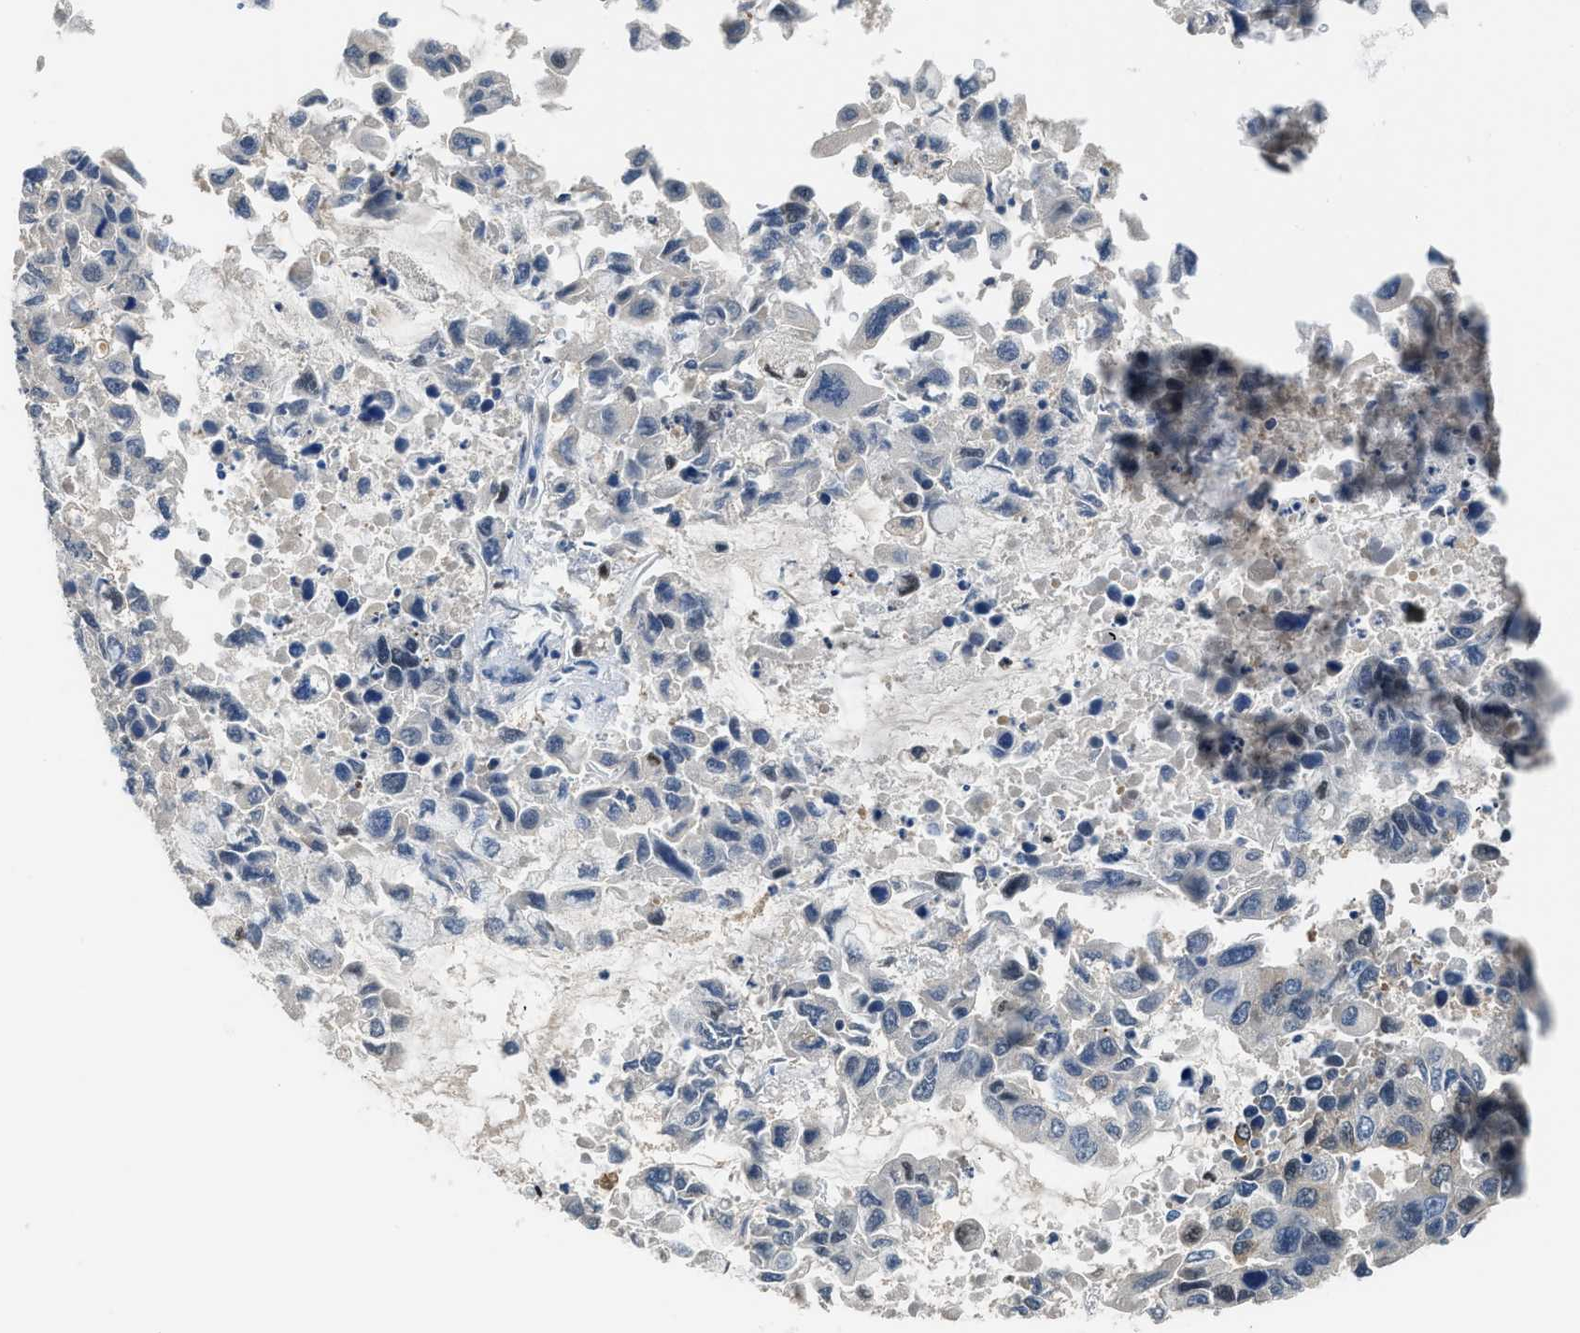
{"staining": {"intensity": "negative", "quantity": "none", "location": "none"}, "tissue": "lung cancer", "cell_type": "Tumor cells", "image_type": "cancer", "snomed": [{"axis": "morphology", "description": "Adenocarcinoma, NOS"}, {"axis": "topography", "description": "Lung"}], "caption": "High magnification brightfield microscopy of lung adenocarcinoma stained with DAB (brown) and counterstained with hematoxylin (blue): tumor cells show no significant expression.", "gene": "ALX1", "patient": {"sex": "male", "age": 64}}